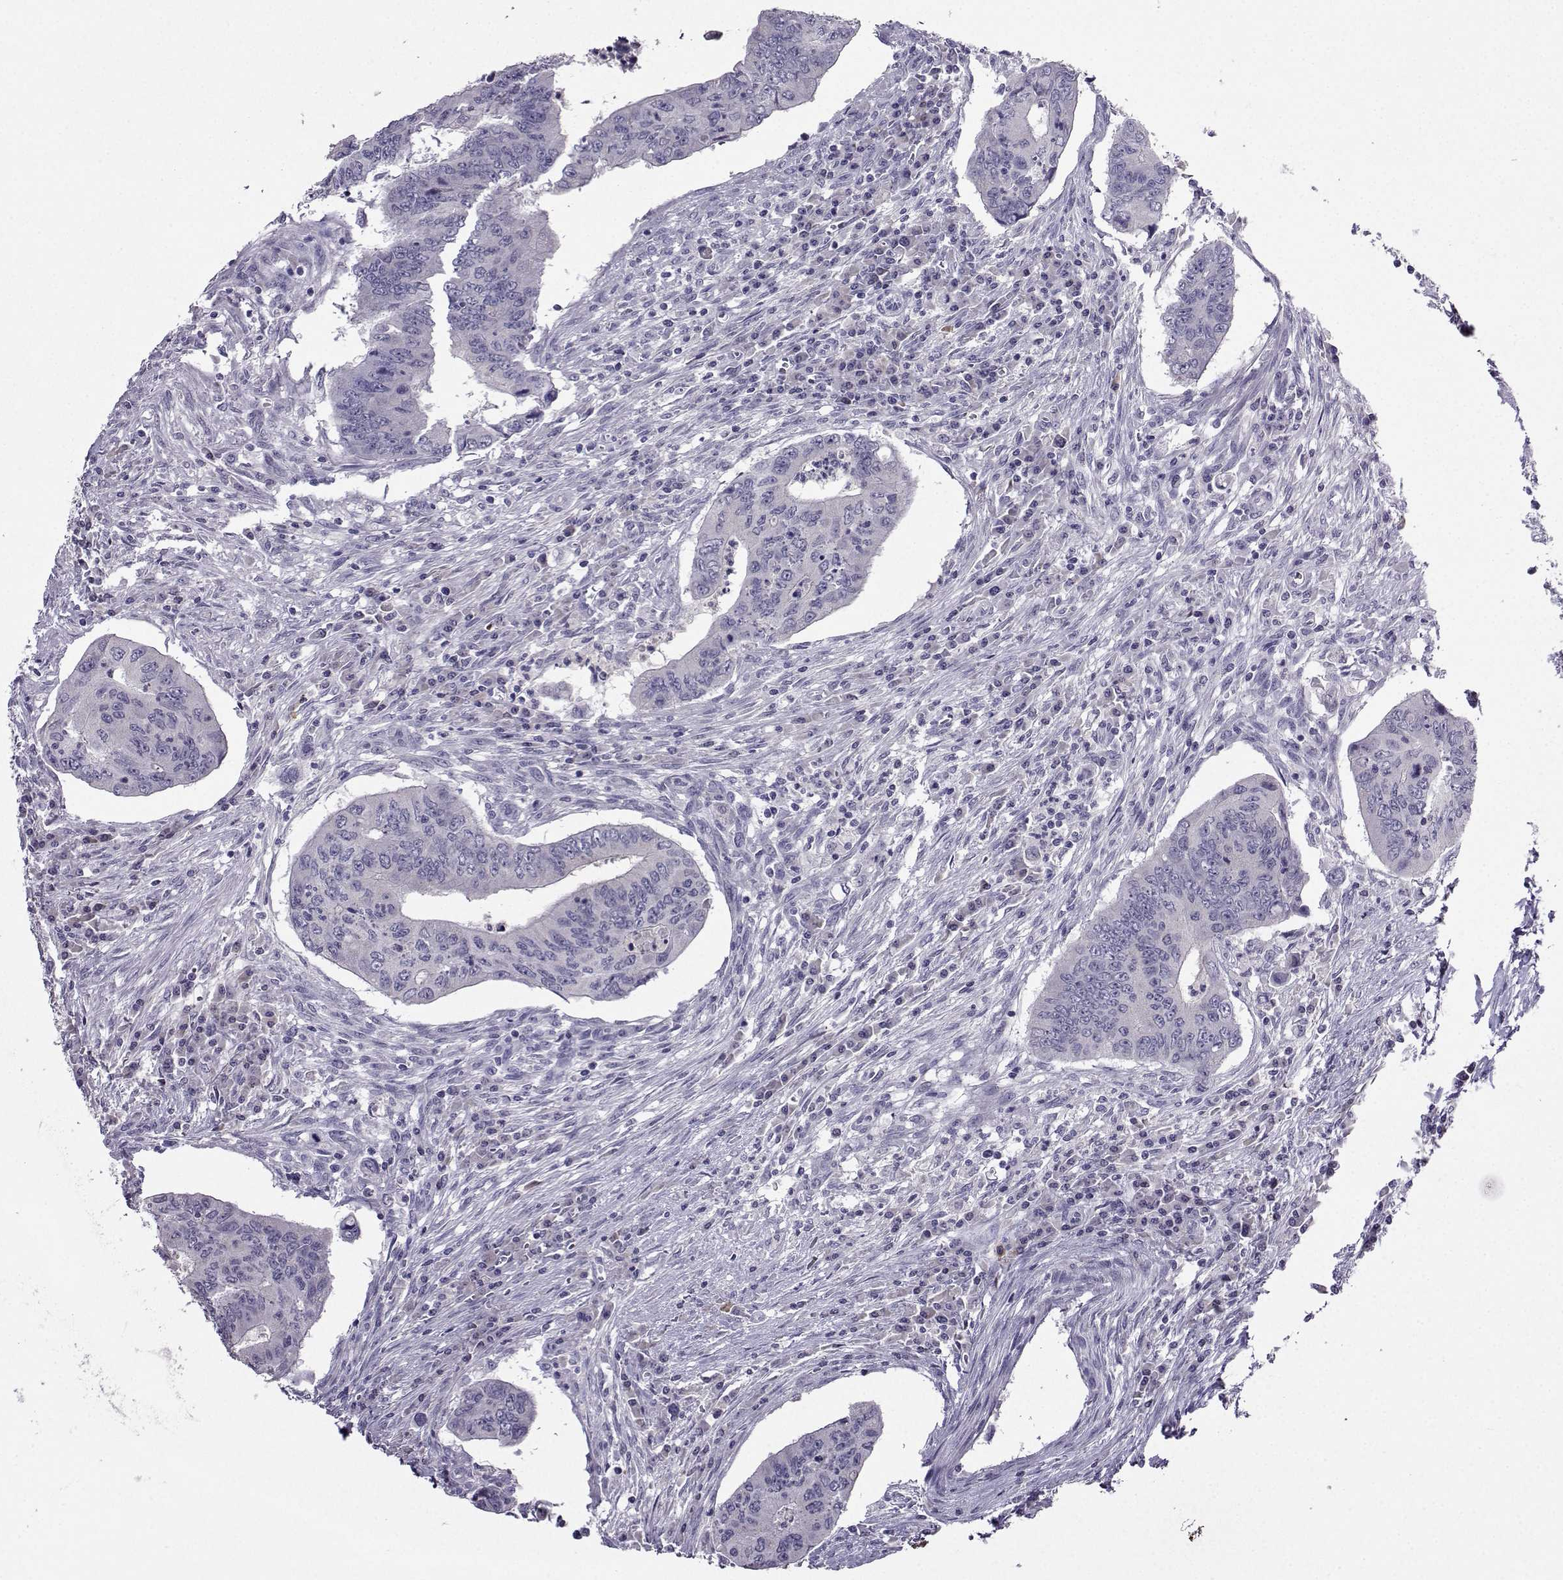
{"staining": {"intensity": "negative", "quantity": "none", "location": "none"}, "tissue": "colorectal cancer", "cell_type": "Tumor cells", "image_type": "cancer", "snomed": [{"axis": "morphology", "description": "Adenocarcinoma, NOS"}, {"axis": "topography", "description": "Colon"}], "caption": "The photomicrograph exhibits no staining of tumor cells in colorectal cancer (adenocarcinoma).", "gene": "CRYBB1", "patient": {"sex": "male", "age": 53}}